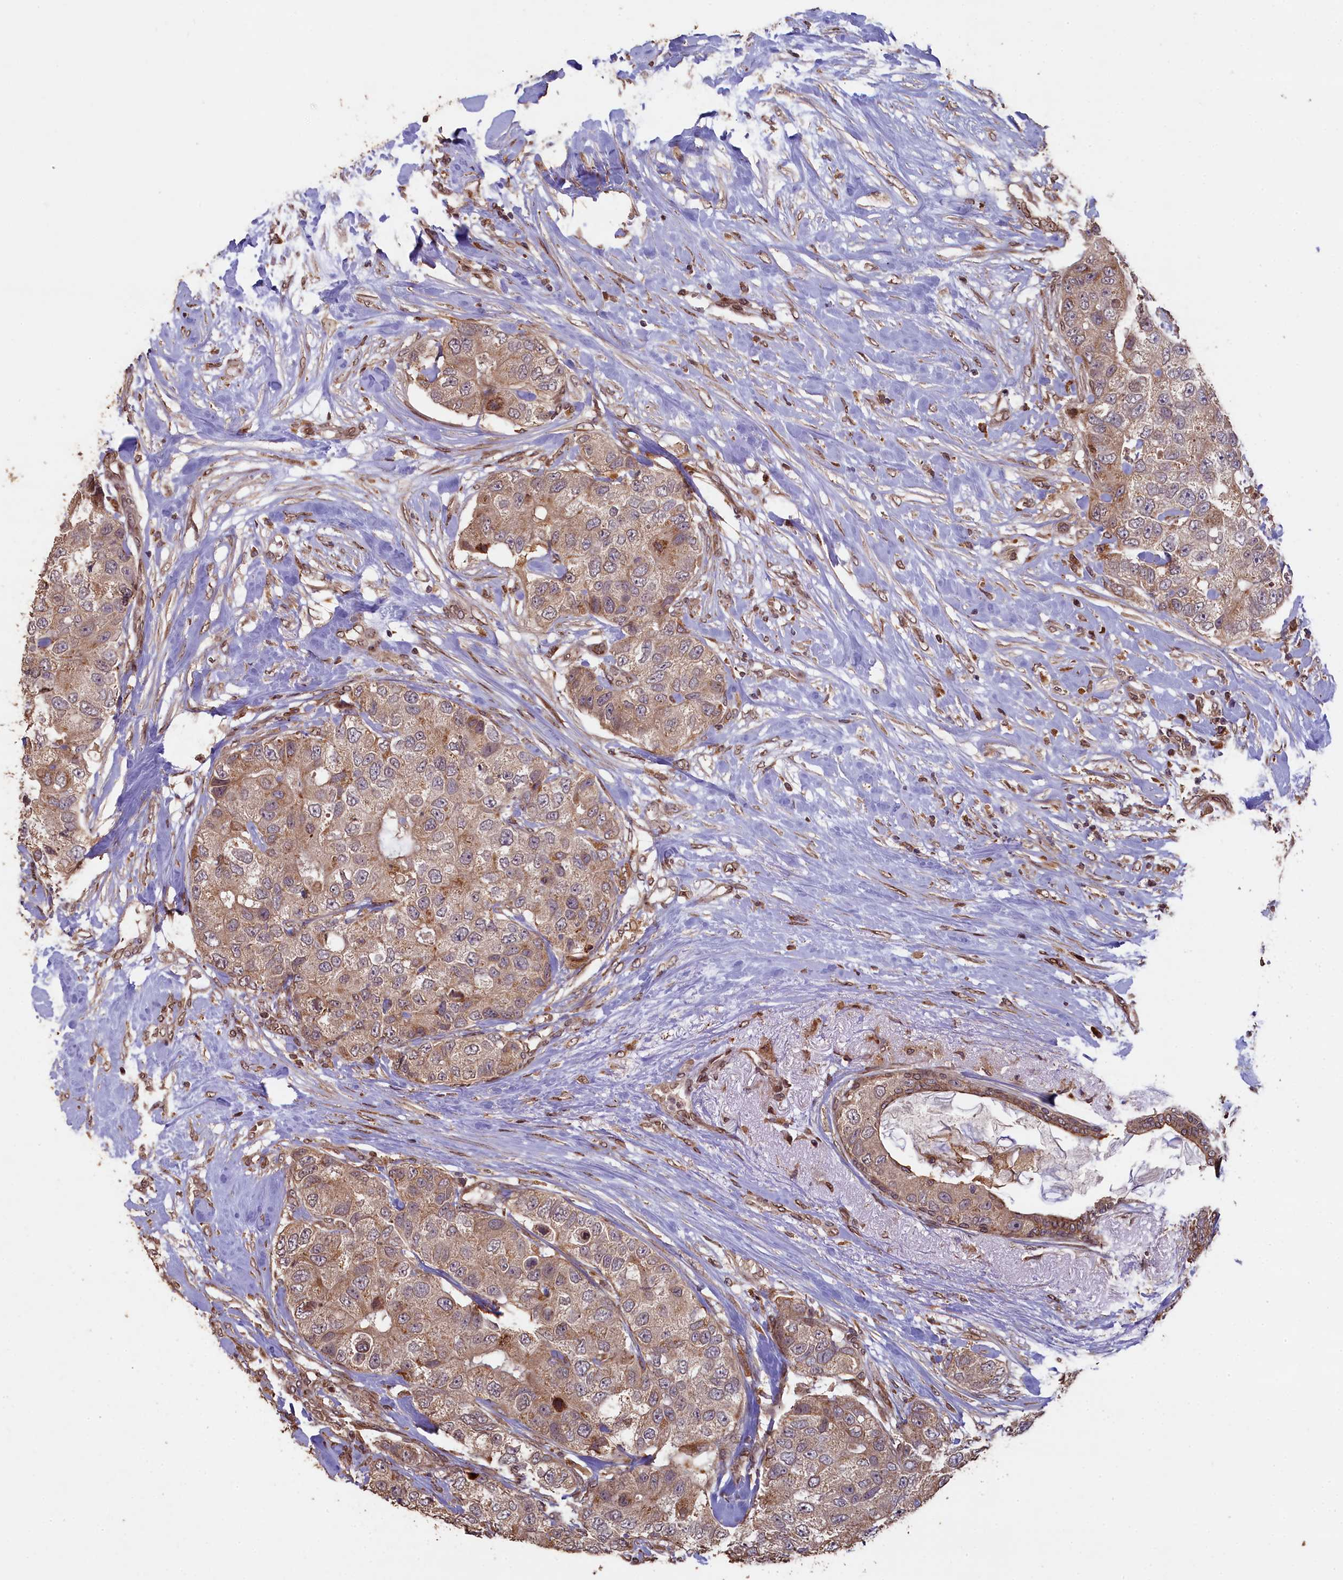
{"staining": {"intensity": "moderate", "quantity": ">75%", "location": "cytoplasmic/membranous"}, "tissue": "breast cancer", "cell_type": "Tumor cells", "image_type": "cancer", "snomed": [{"axis": "morphology", "description": "Duct carcinoma"}, {"axis": "topography", "description": "Breast"}], "caption": "IHC micrograph of neoplastic tissue: human intraductal carcinoma (breast) stained using immunohistochemistry (IHC) shows medium levels of moderate protein expression localized specifically in the cytoplasmic/membranous of tumor cells, appearing as a cytoplasmic/membranous brown color.", "gene": "SLC38A7", "patient": {"sex": "female", "age": 62}}